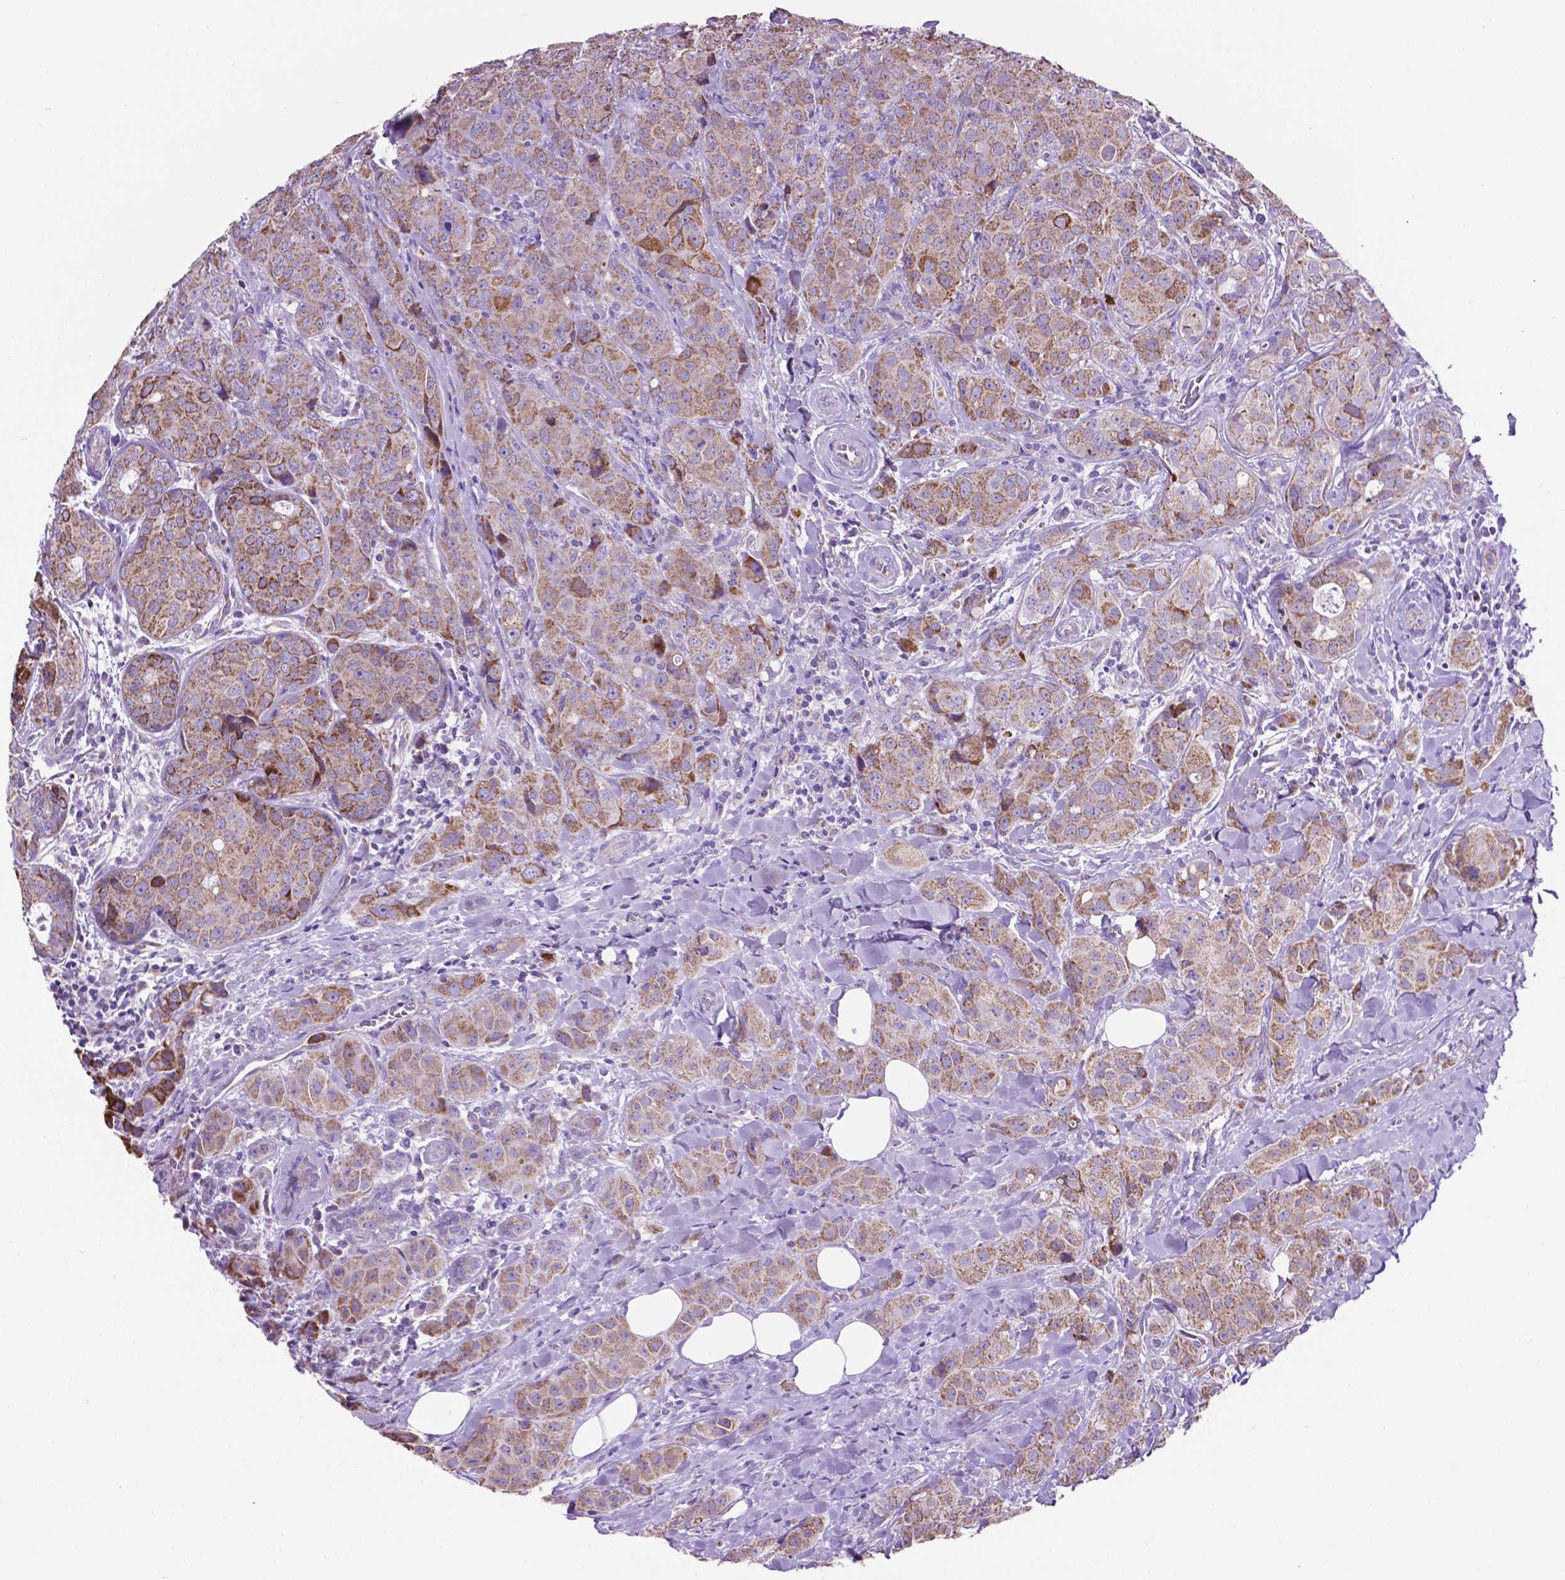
{"staining": {"intensity": "moderate", "quantity": ">75%", "location": "cytoplasmic/membranous"}, "tissue": "breast cancer", "cell_type": "Tumor cells", "image_type": "cancer", "snomed": [{"axis": "morphology", "description": "Duct carcinoma"}, {"axis": "topography", "description": "Breast"}], "caption": "Breast cancer was stained to show a protein in brown. There is medium levels of moderate cytoplasmic/membranous staining in approximately >75% of tumor cells.", "gene": "TMEM121B", "patient": {"sex": "female", "age": 43}}